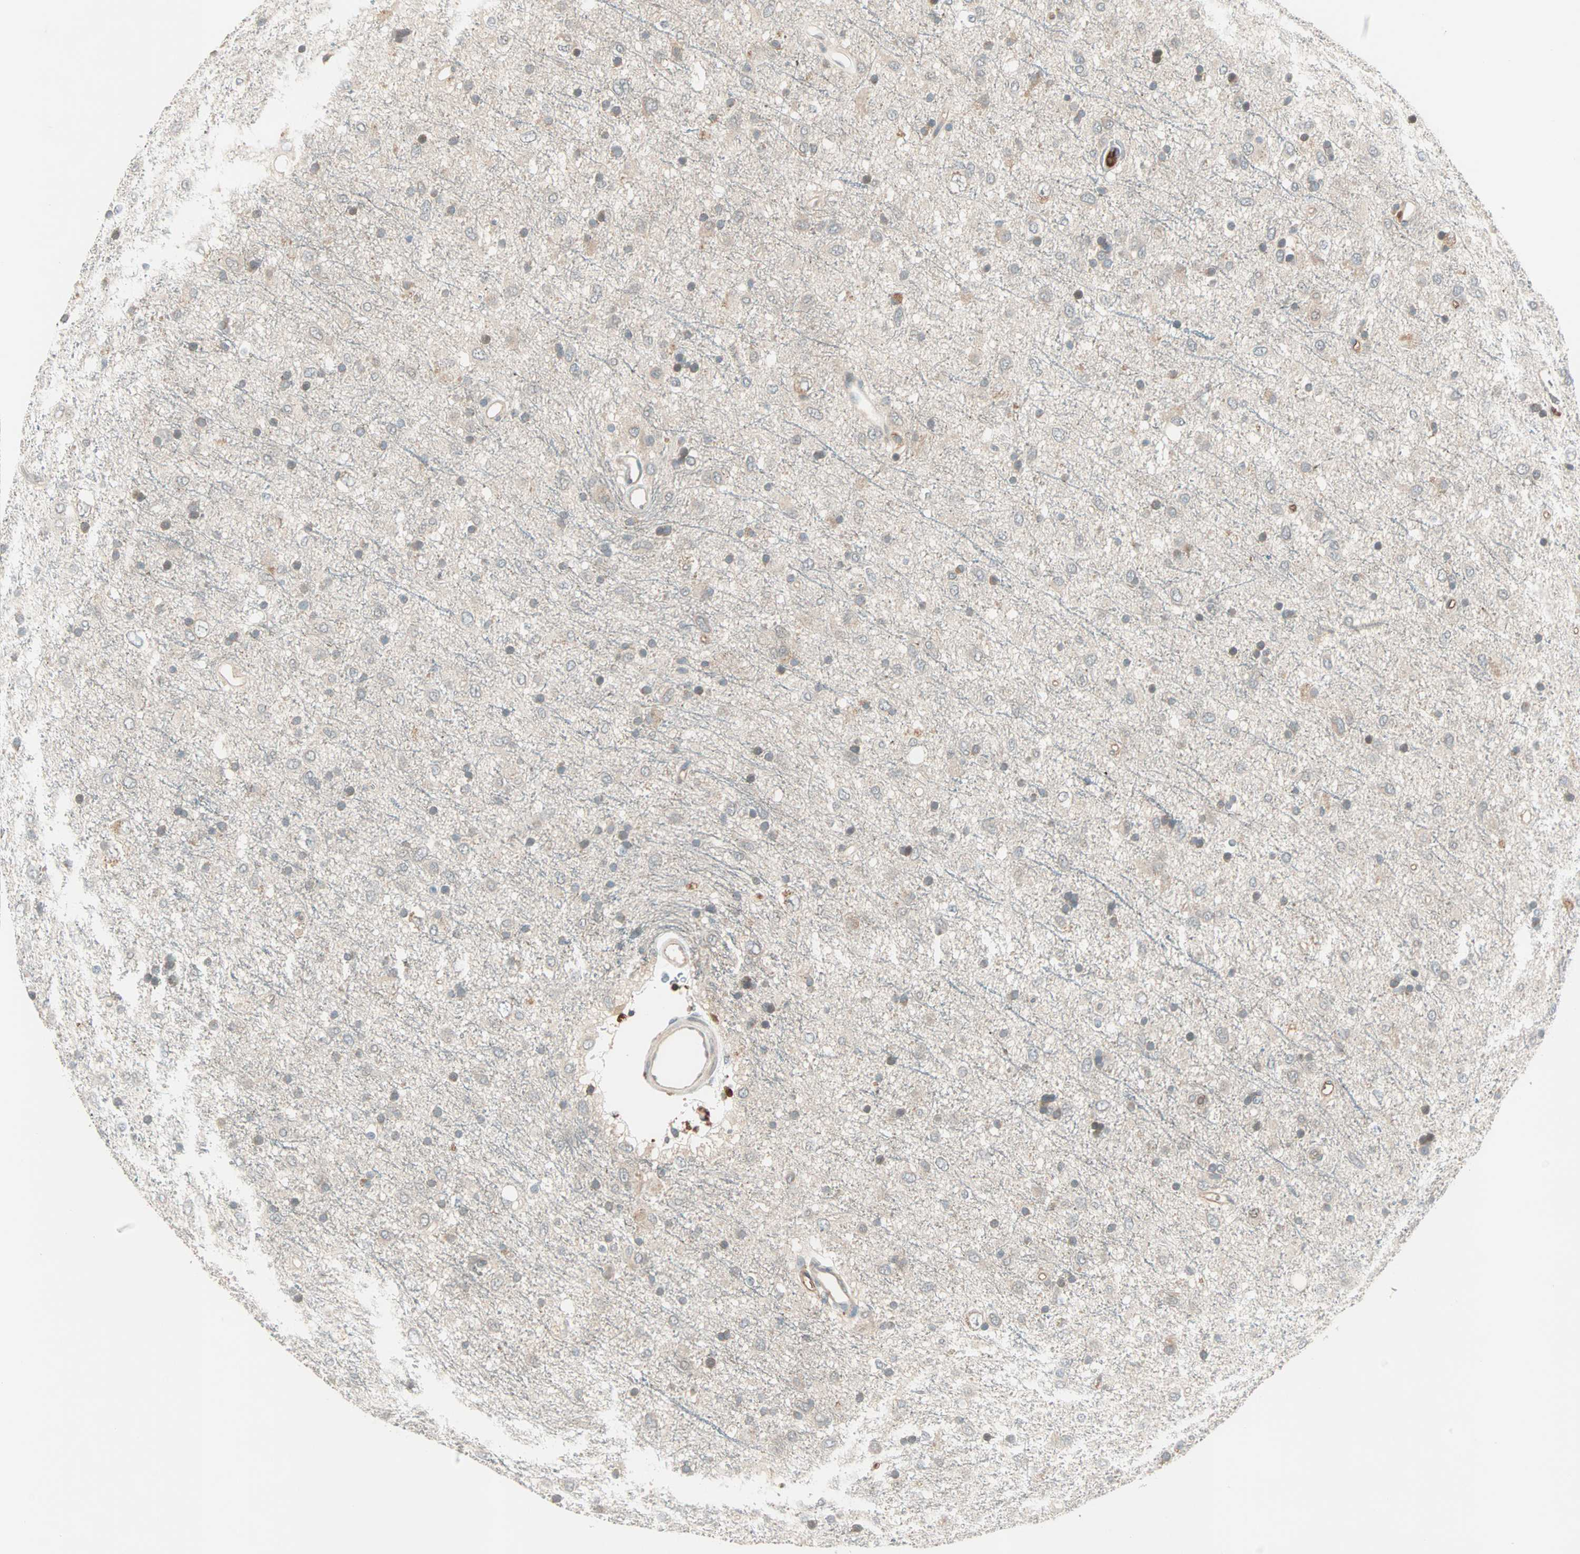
{"staining": {"intensity": "moderate", "quantity": "25%-75%", "location": "cytoplasmic/membranous"}, "tissue": "glioma", "cell_type": "Tumor cells", "image_type": "cancer", "snomed": [{"axis": "morphology", "description": "Glioma, malignant, Low grade"}, {"axis": "topography", "description": "Brain"}], "caption": "Glioma stained with DAB (3,3'-diaminobenzidine) IHC displays medium levels of moderate cytoplasmic/membranous expression in about 25%-75% of tumor cells.", "gene": "TEC", "patient": {"sex": "male", "age": 77}}